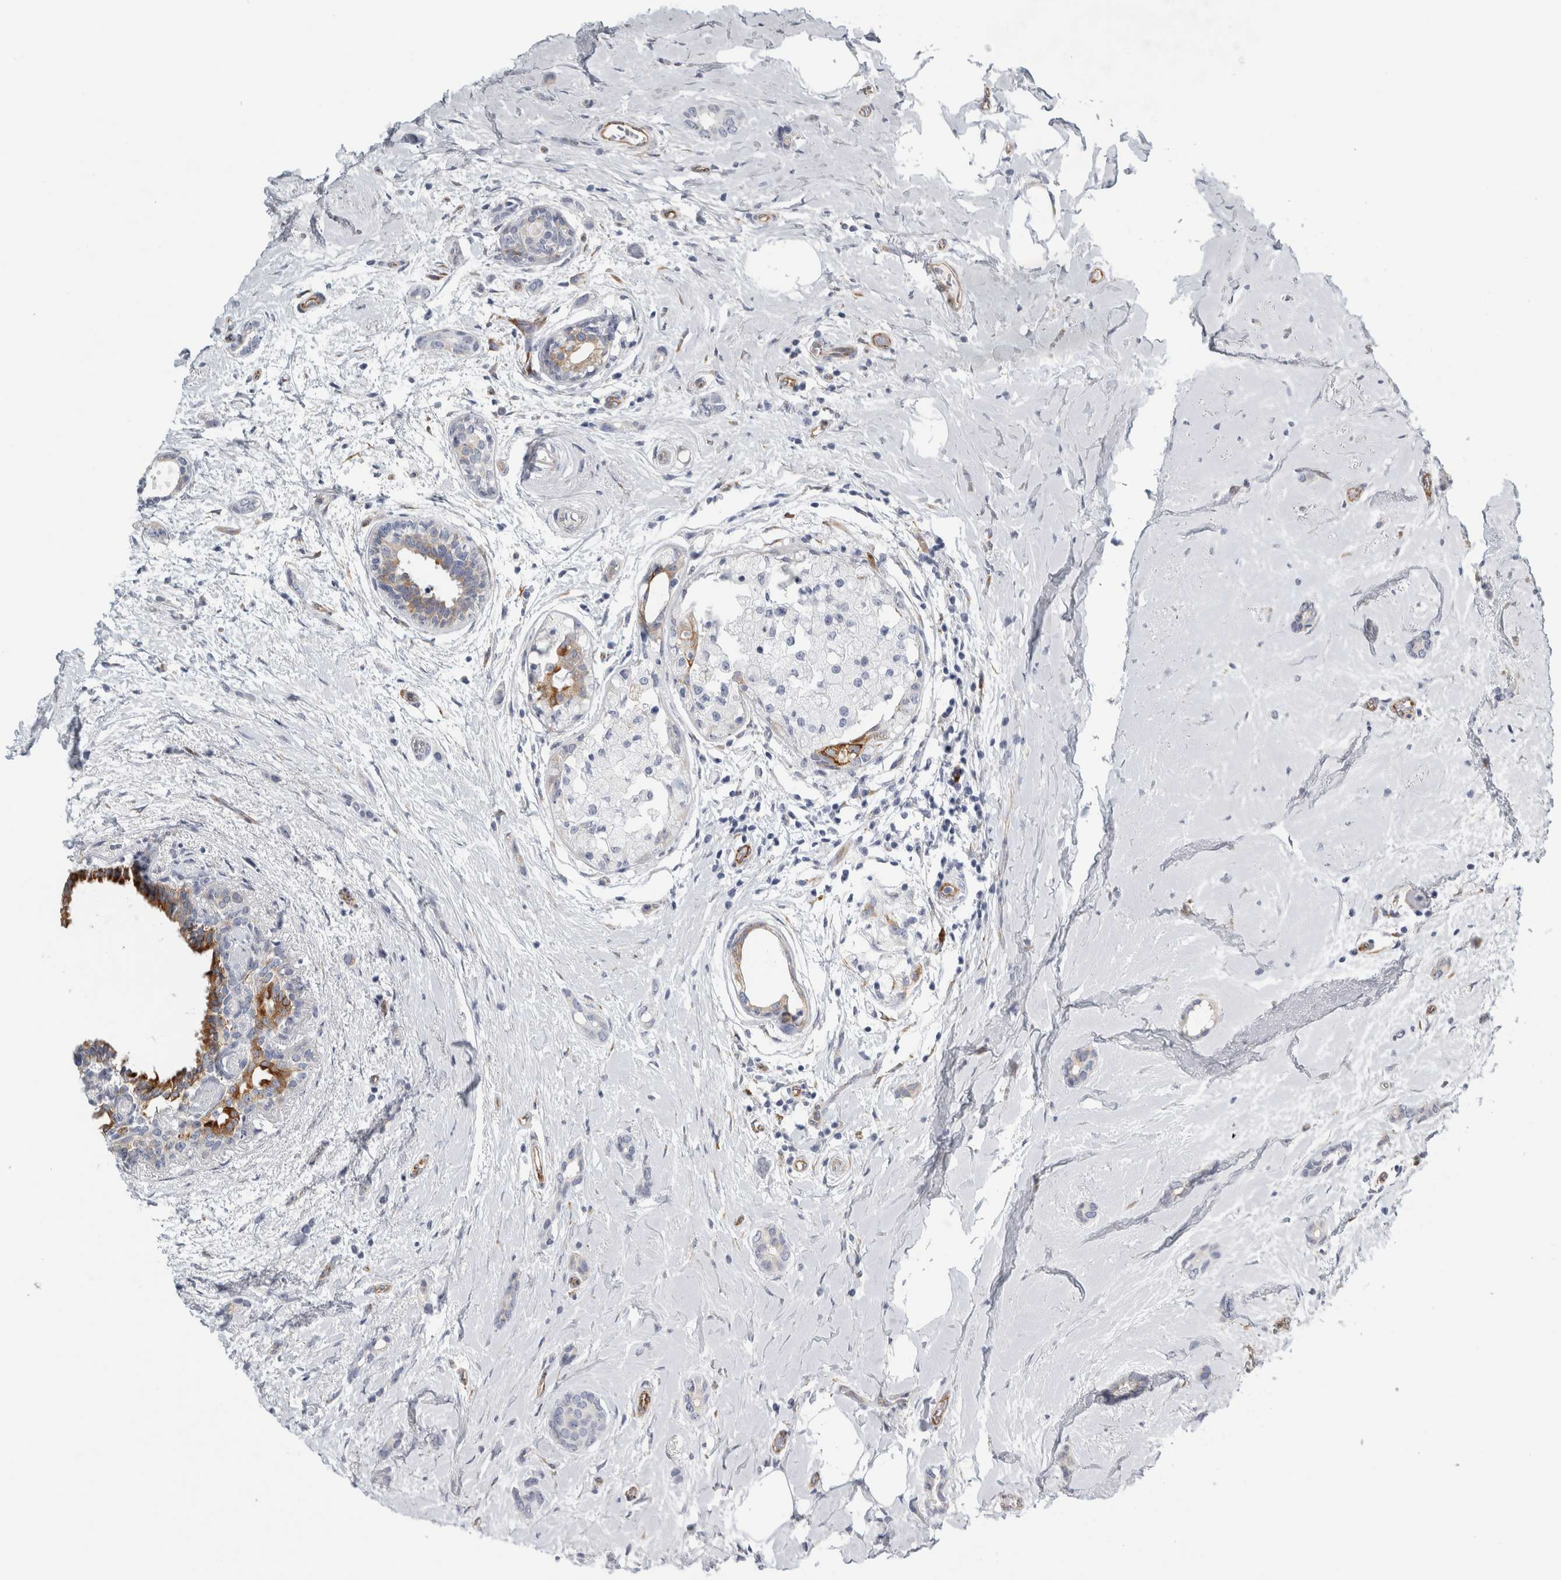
{"staining": {"intensity": "negative", "quantity": "none", "location": "none"}, "tissue": "breast cancer", "cell_type": "Tumor cells", "image_type": "cancer", "snomed": [{"axis": "morphology", "description": "Duct carcinoma"}, {"axis": "topography", "description": "Breast"}], "caption": "DAB (3,3'-diaminobenzidine) immunohistochemical staining of human breast cancer demonstrates no significant expression in tumor cells.", "gene": "B3GNT3", "patient": {"sex": "female", "age": 55}}